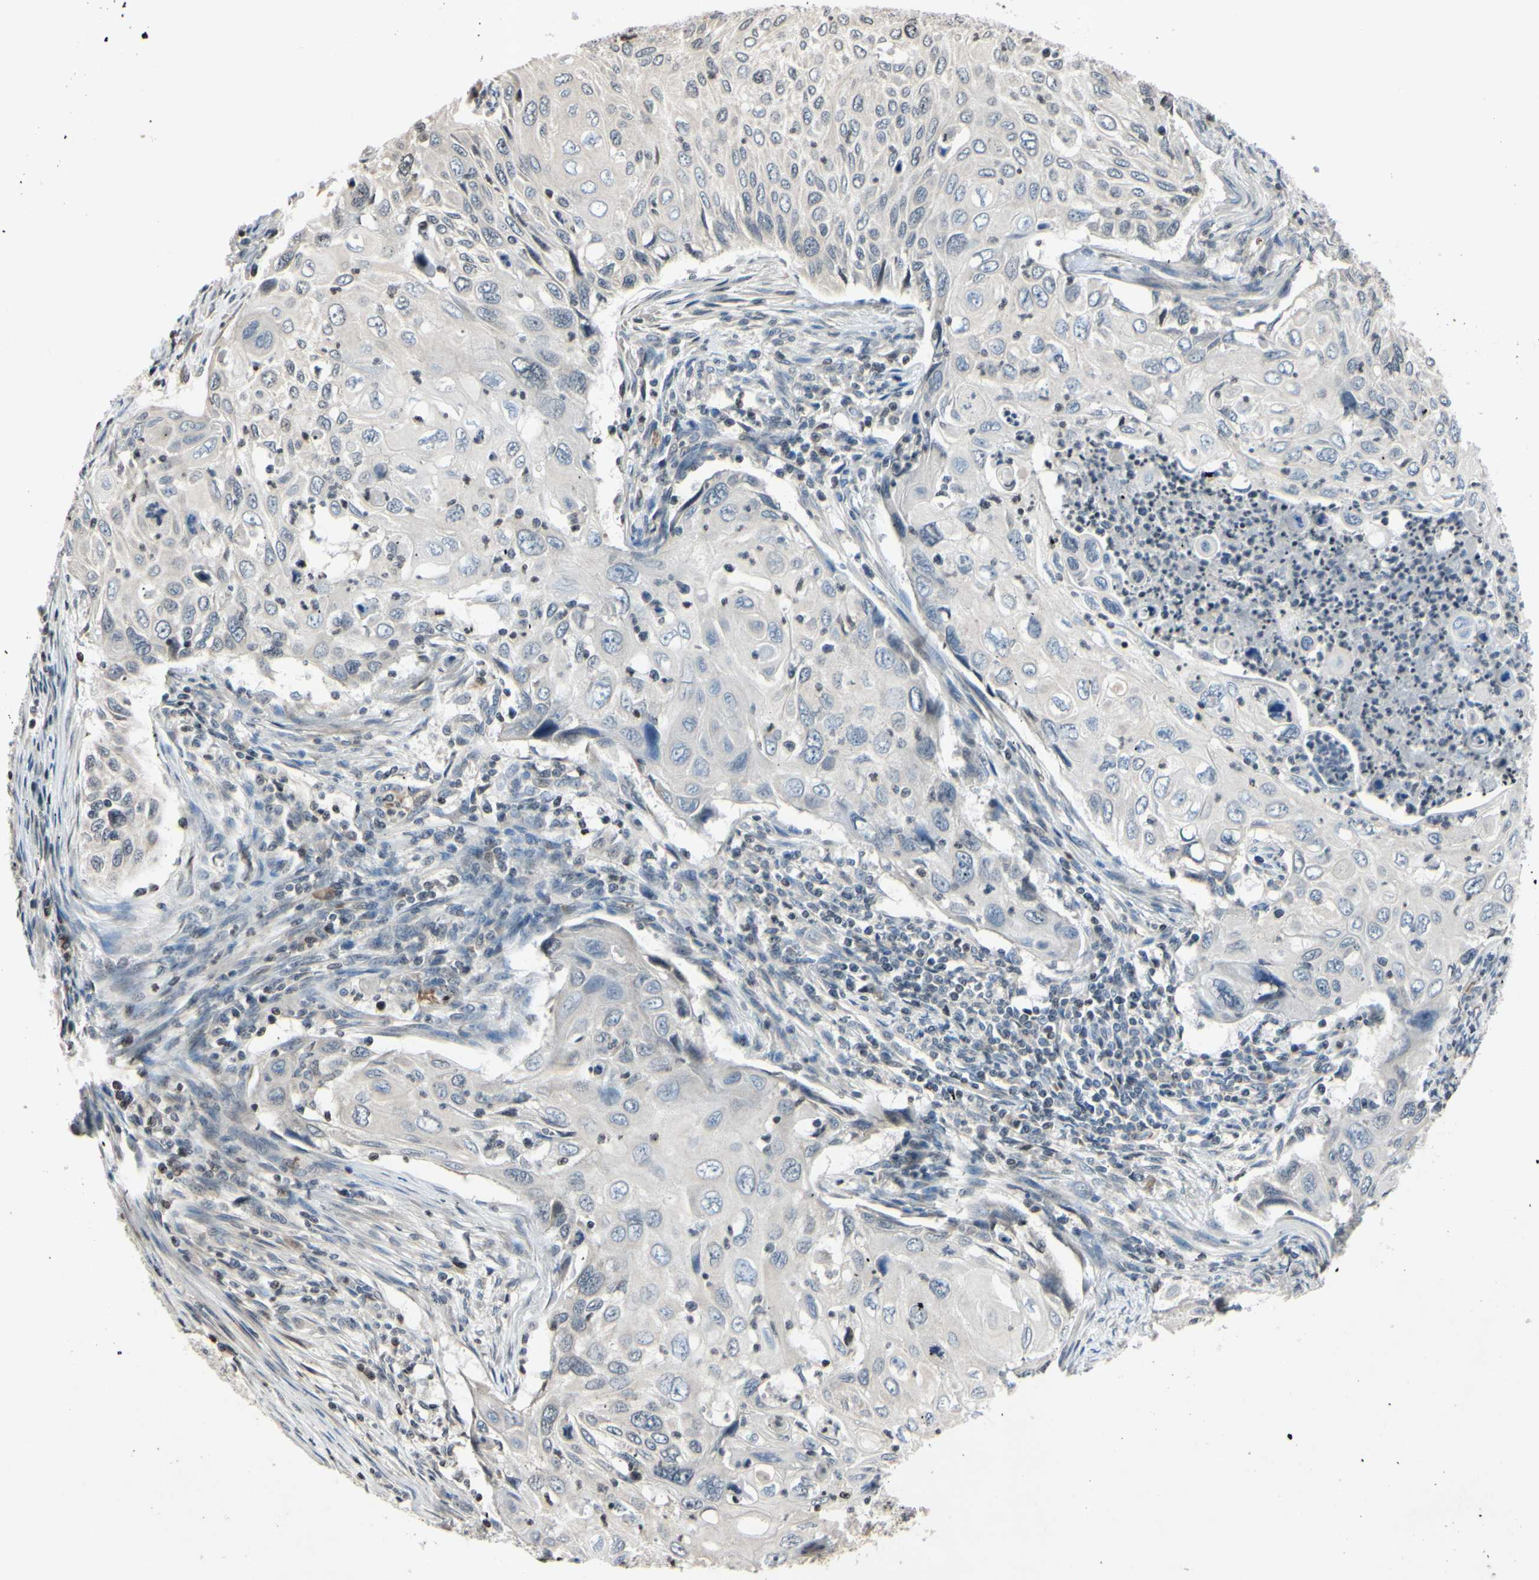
{"staining": {"intensity": "negative", "quantity": "none", "location": "none"}, "tissue": "cervical cancer", "cell_type": "Tumor cells", "image_type": "cancer", "snomed": [{"axis": "morphology", "description": "Squamous cell carcinoma, NOS"}, {"axis": "topography", "description": "Cervix"}], "caption": "Human cervical squamous cell carcinoma stained for a protein using immunohistochemistry shows no expression in tumor cells.", "gene": "ARG1", "patient": {"sex": "female", "age": 70}}